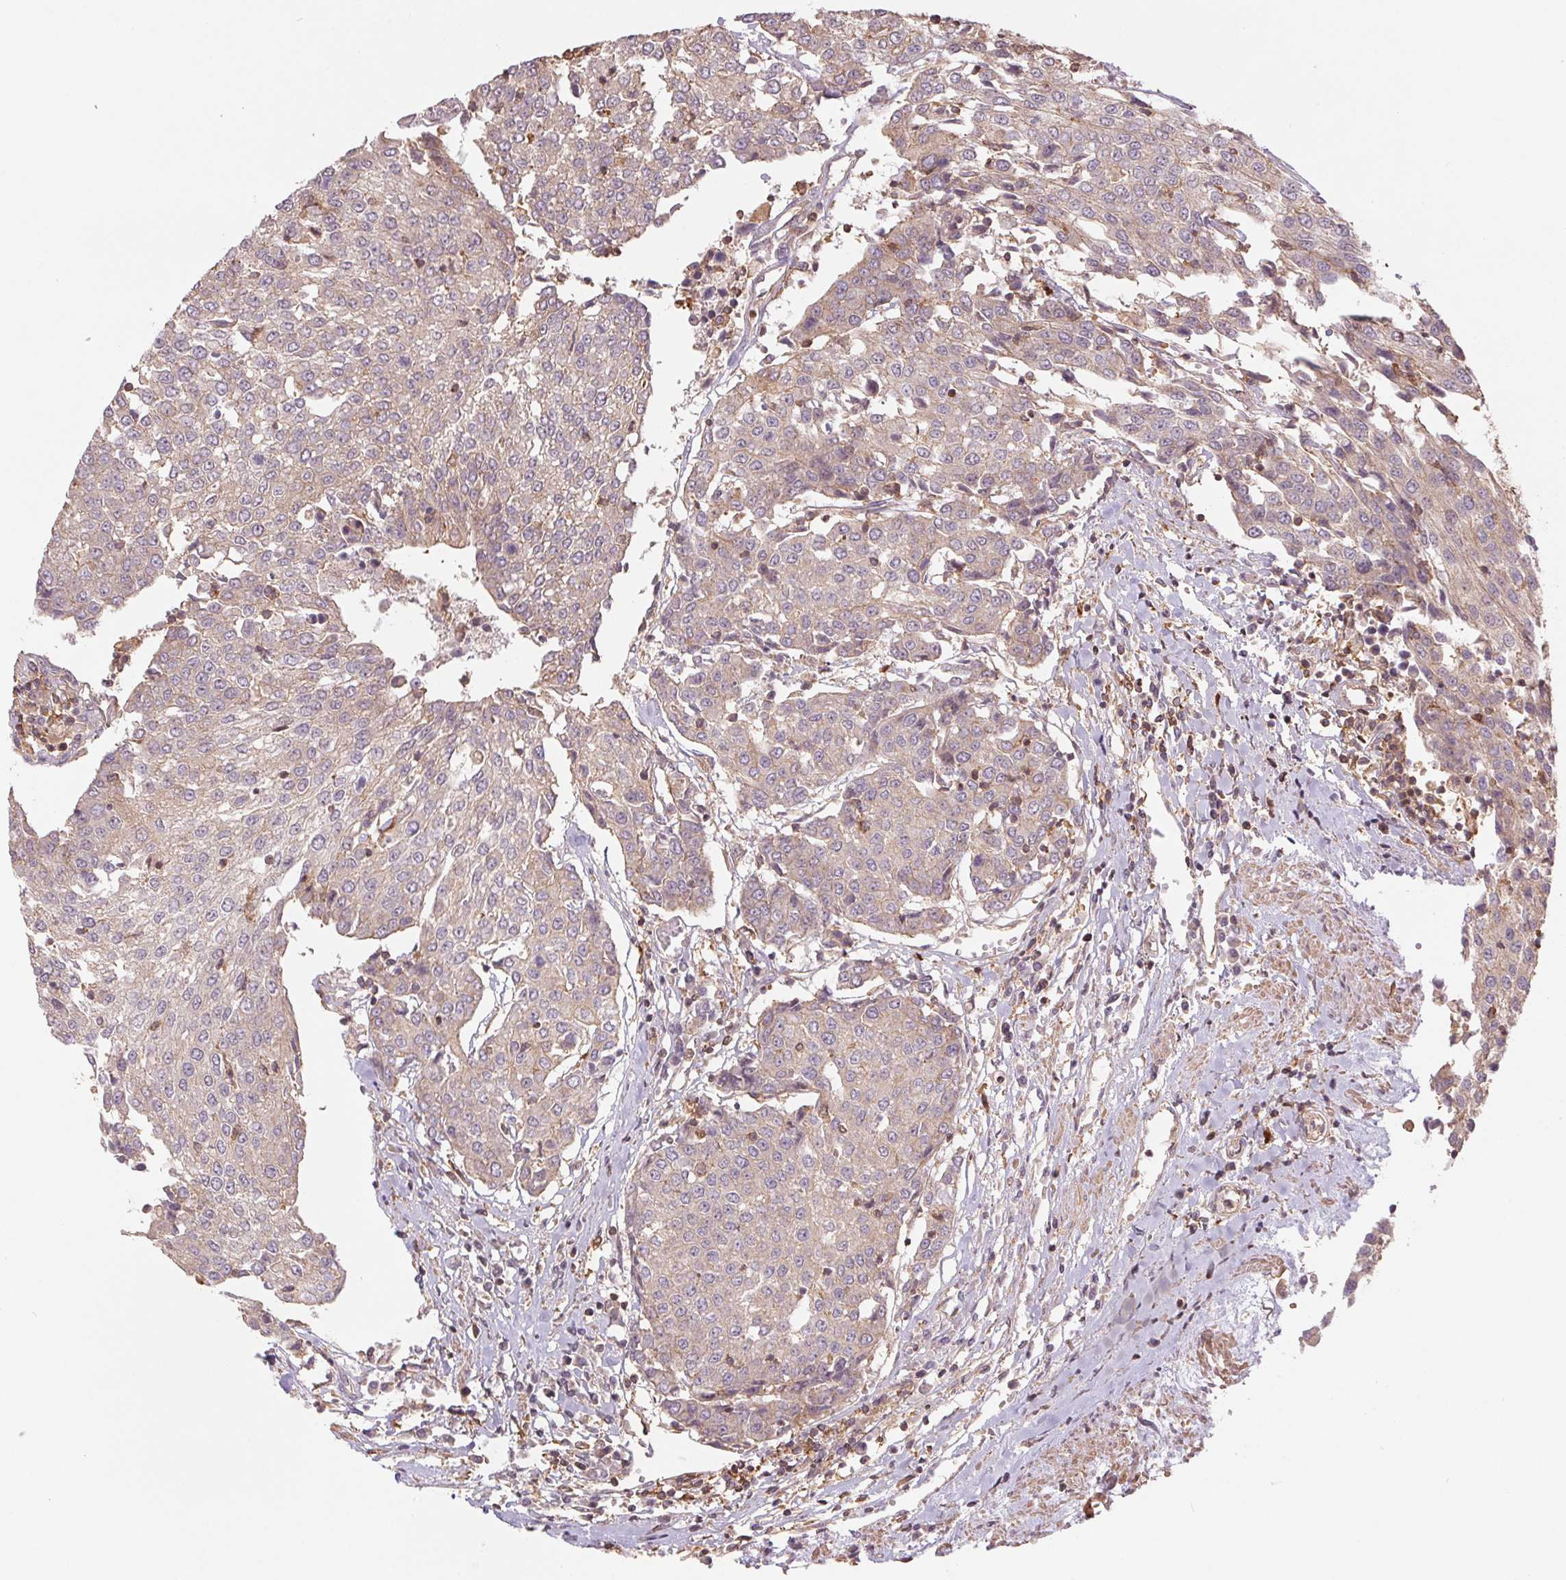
{"staining": {"intensity": "weak", "quantity": ">75%", "location": "cytoplasmic/membranous"}, "tissue": "urothelial cancer", "cell_type": "Tumor cells", "image_type": "cancer", "snomed": [{"axis": "morphology", "description": "Urothelial carcinoma, High grade"}, {"axis": "topography", "description": "Urinary bladder"}], "caption": "About >75% of tumor cells in urothelial cancer display weak cytoplasmic/membranous protein expression as visualized by brown immunohistochemical staining.", "gene": "TUBA3D", "patient": {"sex": "female", "age": 85}}